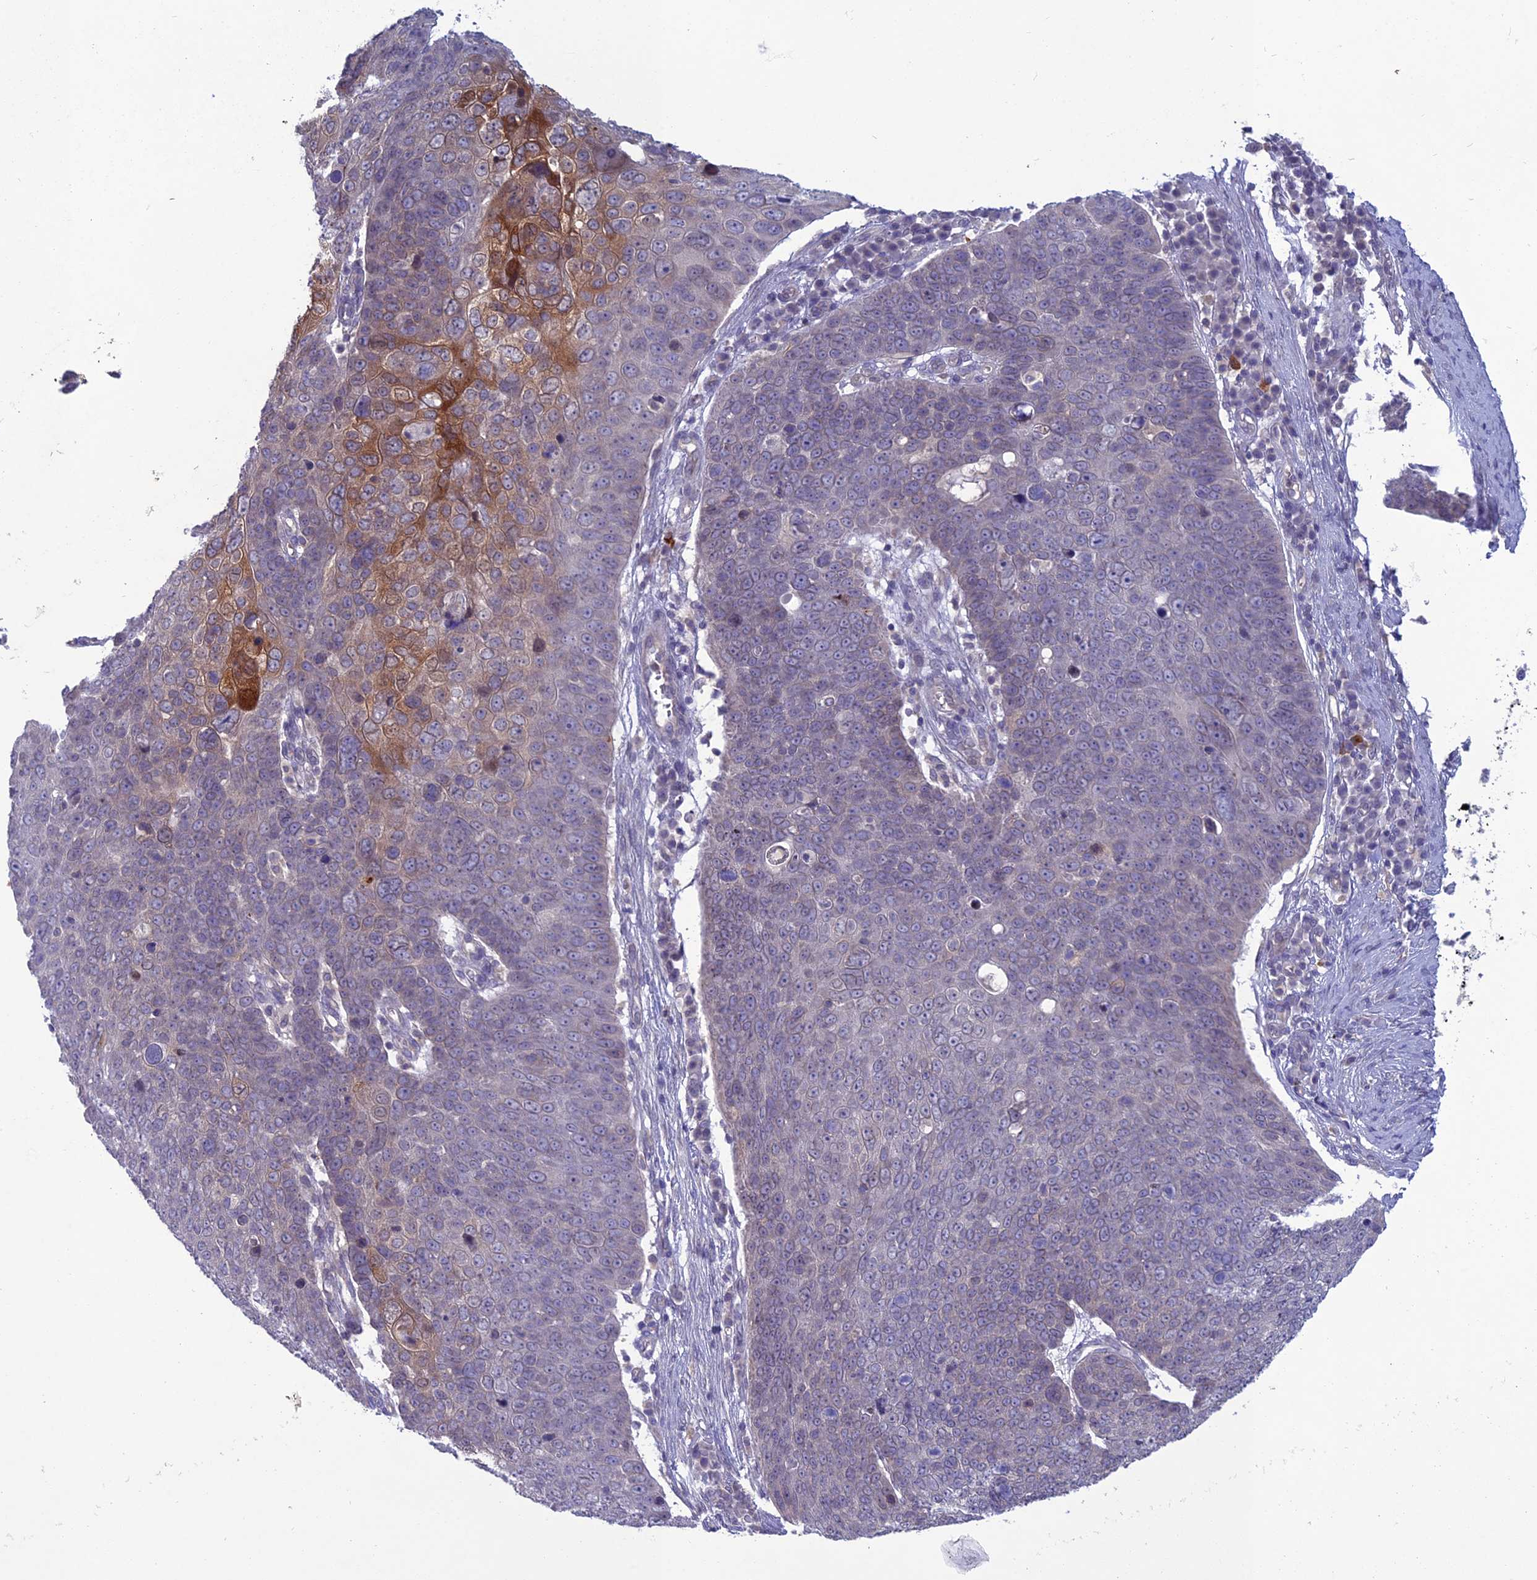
{"staining": {"intensity": "moderate", "quantity": "<25%", "location": "cytoplasmic/membranous"}, "tissue": "skin cancer", "cell_type": "Tumor cells", "image_type": "cancer", "snomed": [{"axis": "morphology", "description": "Squamous cell carcinoma, NOS"}, {"axis": "topography", "description": "Skin"}], "caption": "IHC staining of skin cancer (squamous cell carcinoma), which displays low levels of moderate cytoplasmic/membranous positivity in approximately <25% of tumor cells indicating moderate cytoplasmic/membranous protein staining. The staining was performed using DAB (3,3'-diaminobenzidine) (brown) for protein detection and nuclei were counterstained in hematoxylin (blue).", "gene": "WDR46", "patient": {"sex": "male", "age": 71}}